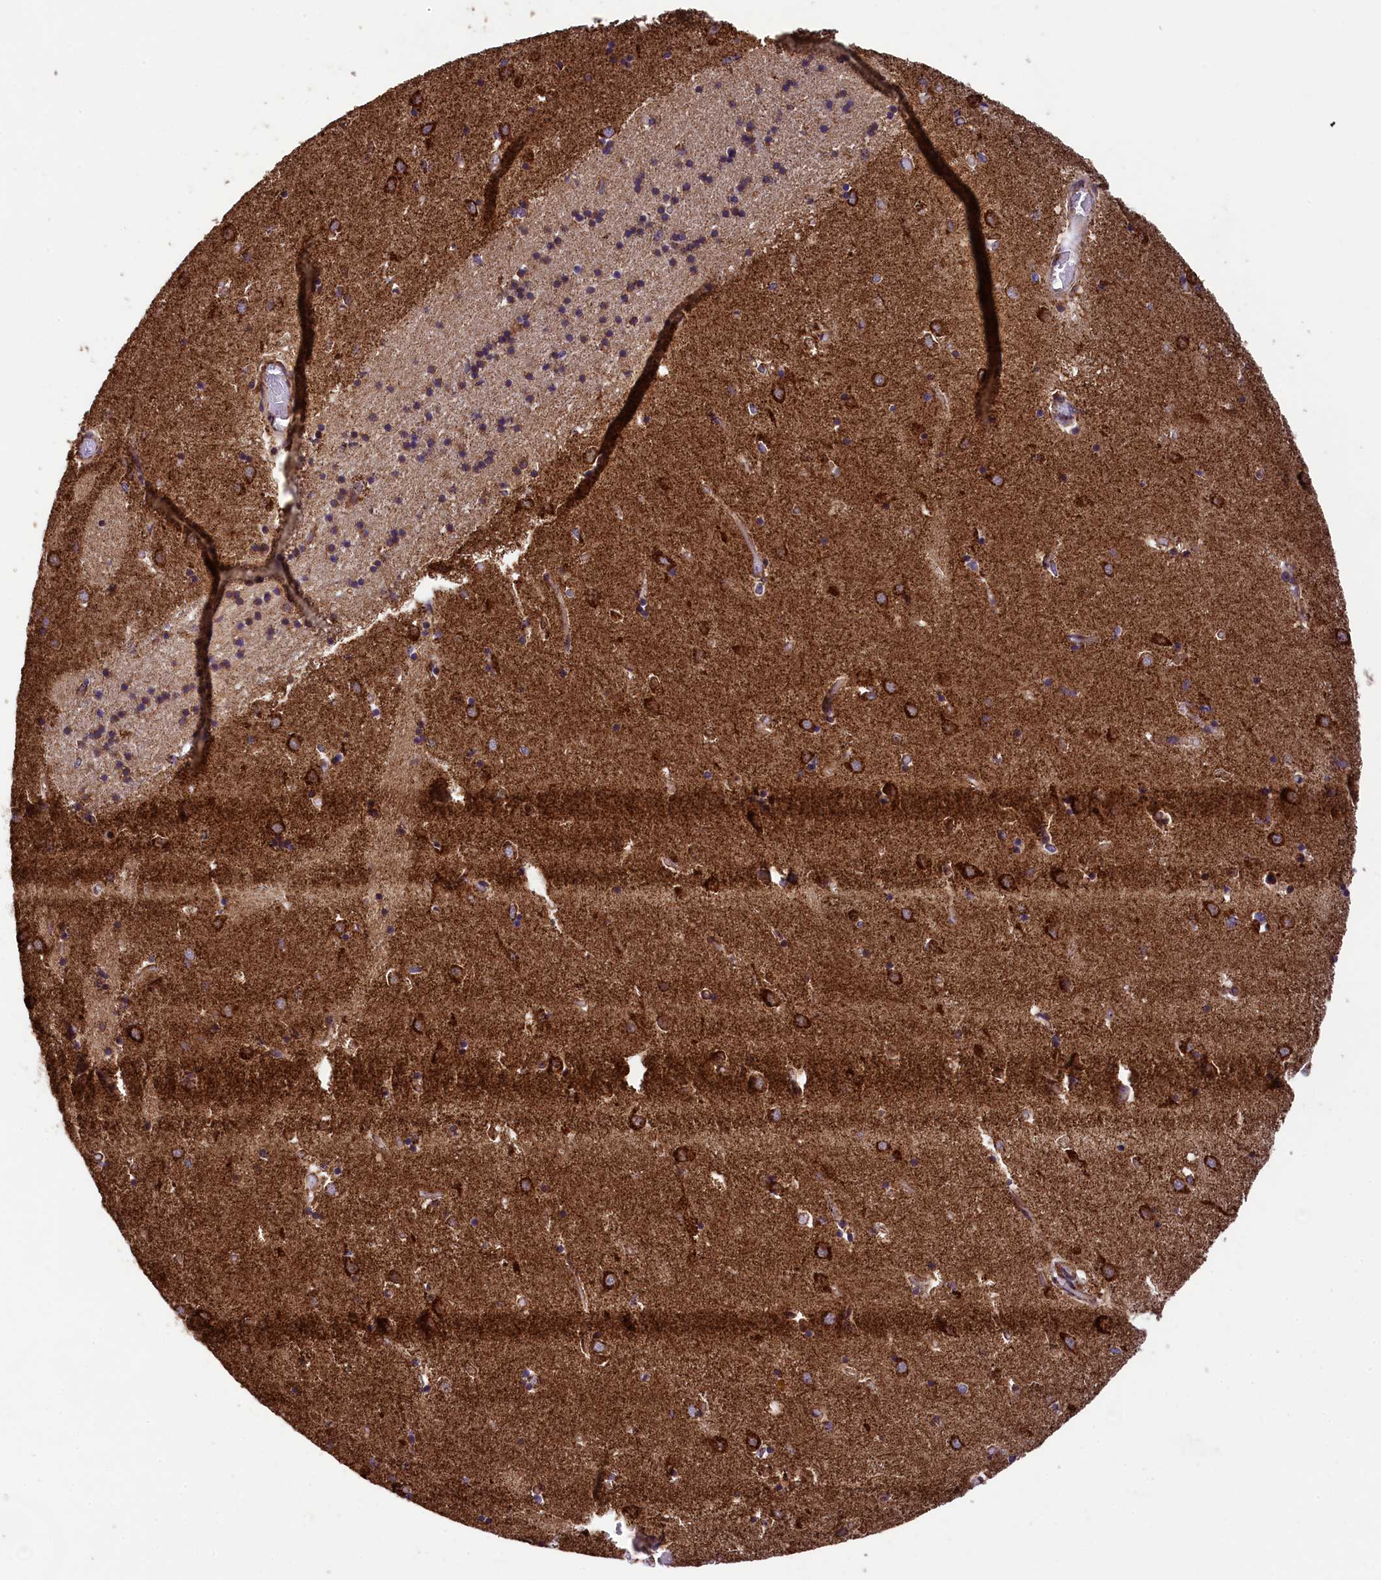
{"staining": {"intensity": "strong", "quantity": "<25%", "location": "cytoplasmic/membranous"}, "tissue": "caudate", "cell_type": "Glial cells", "image_type": "normal", "snomed": [{"axis": "morphology", "description": "Normal tissue, NOS"}, {"axis": "topography", "description": "Lateral ventricle wall"}], "caption": "DAB (3,3'-diaminobenzidine) immunohistochemical staining of unremarkable human caudate reveals strong cytoplasmic/membranous protein positivity in approximately <25% of glial cells. Using DAB (3,3'-diaminobenzidine) (brown) and hematoxylin (blue) stains, captured at high magnification using brightfield microscopy.", "gene": "KLC2", "patient": {"sex": "male", "age": 70}}